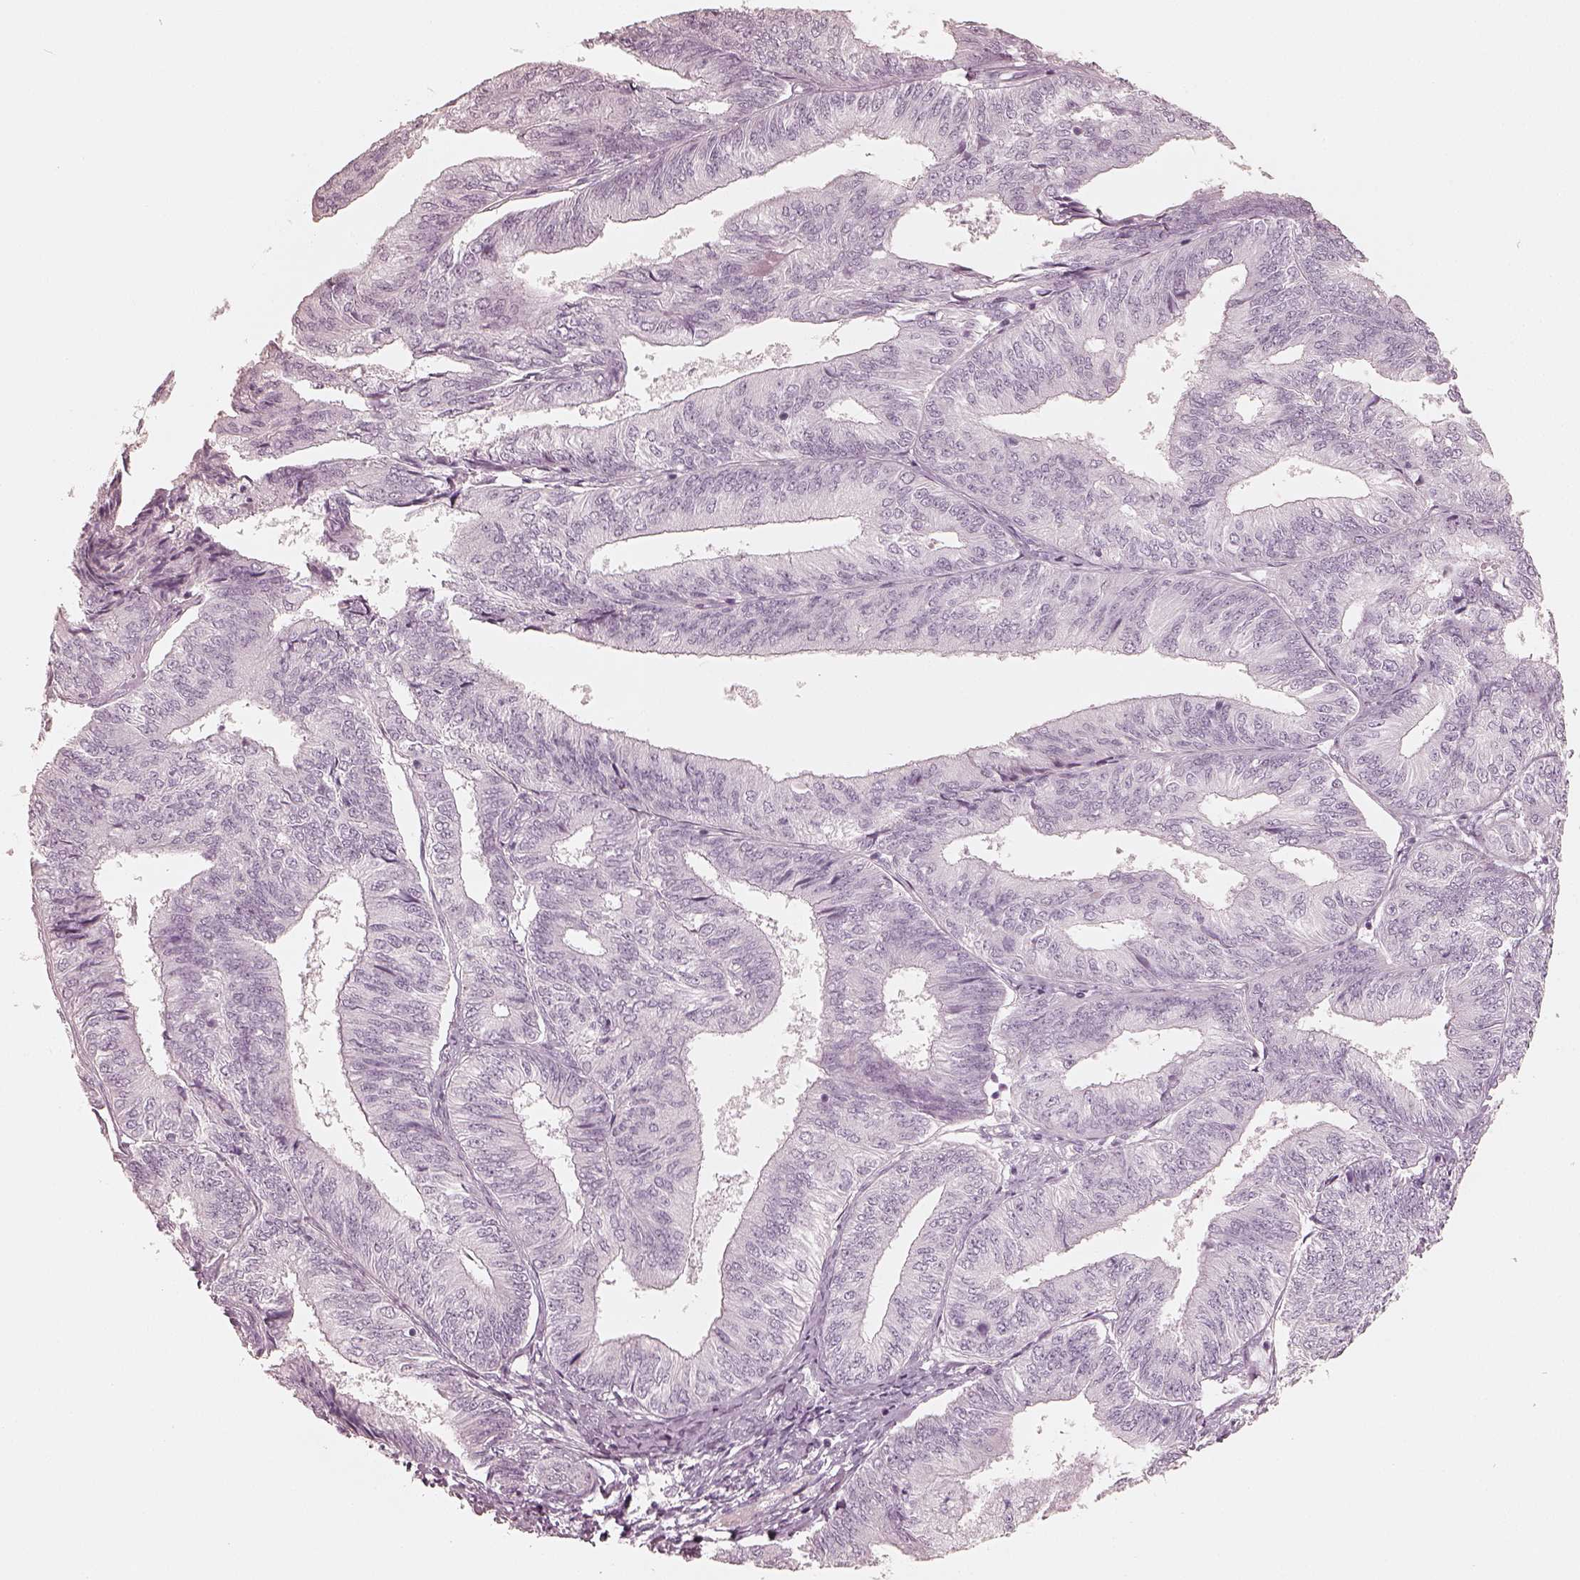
{"staining": {"intensity": "negative", "quantity": "none", "location": "none"}, "tissue": "endometrial cancer", "cell_type": "Tumor cells", "image_type": "cancer", "snomed": [{"axis": "morphology", "description": "Adenocarcinoma, NOS"}, {"axis": "topography", "description": "Endometrium"}], "caption": "Immunohistochemistry (IHC) image of neoplastic tissue: human endometrial cancer (adenocarcinoma) stained with DAB (3,3'-diaminobenzidine) shows no significant protein staining in tumor cells. (IHC, brightfield microscopy, high magnification).", "gene": "KRT82", "patient": {"sex": "female", "age": 58}}